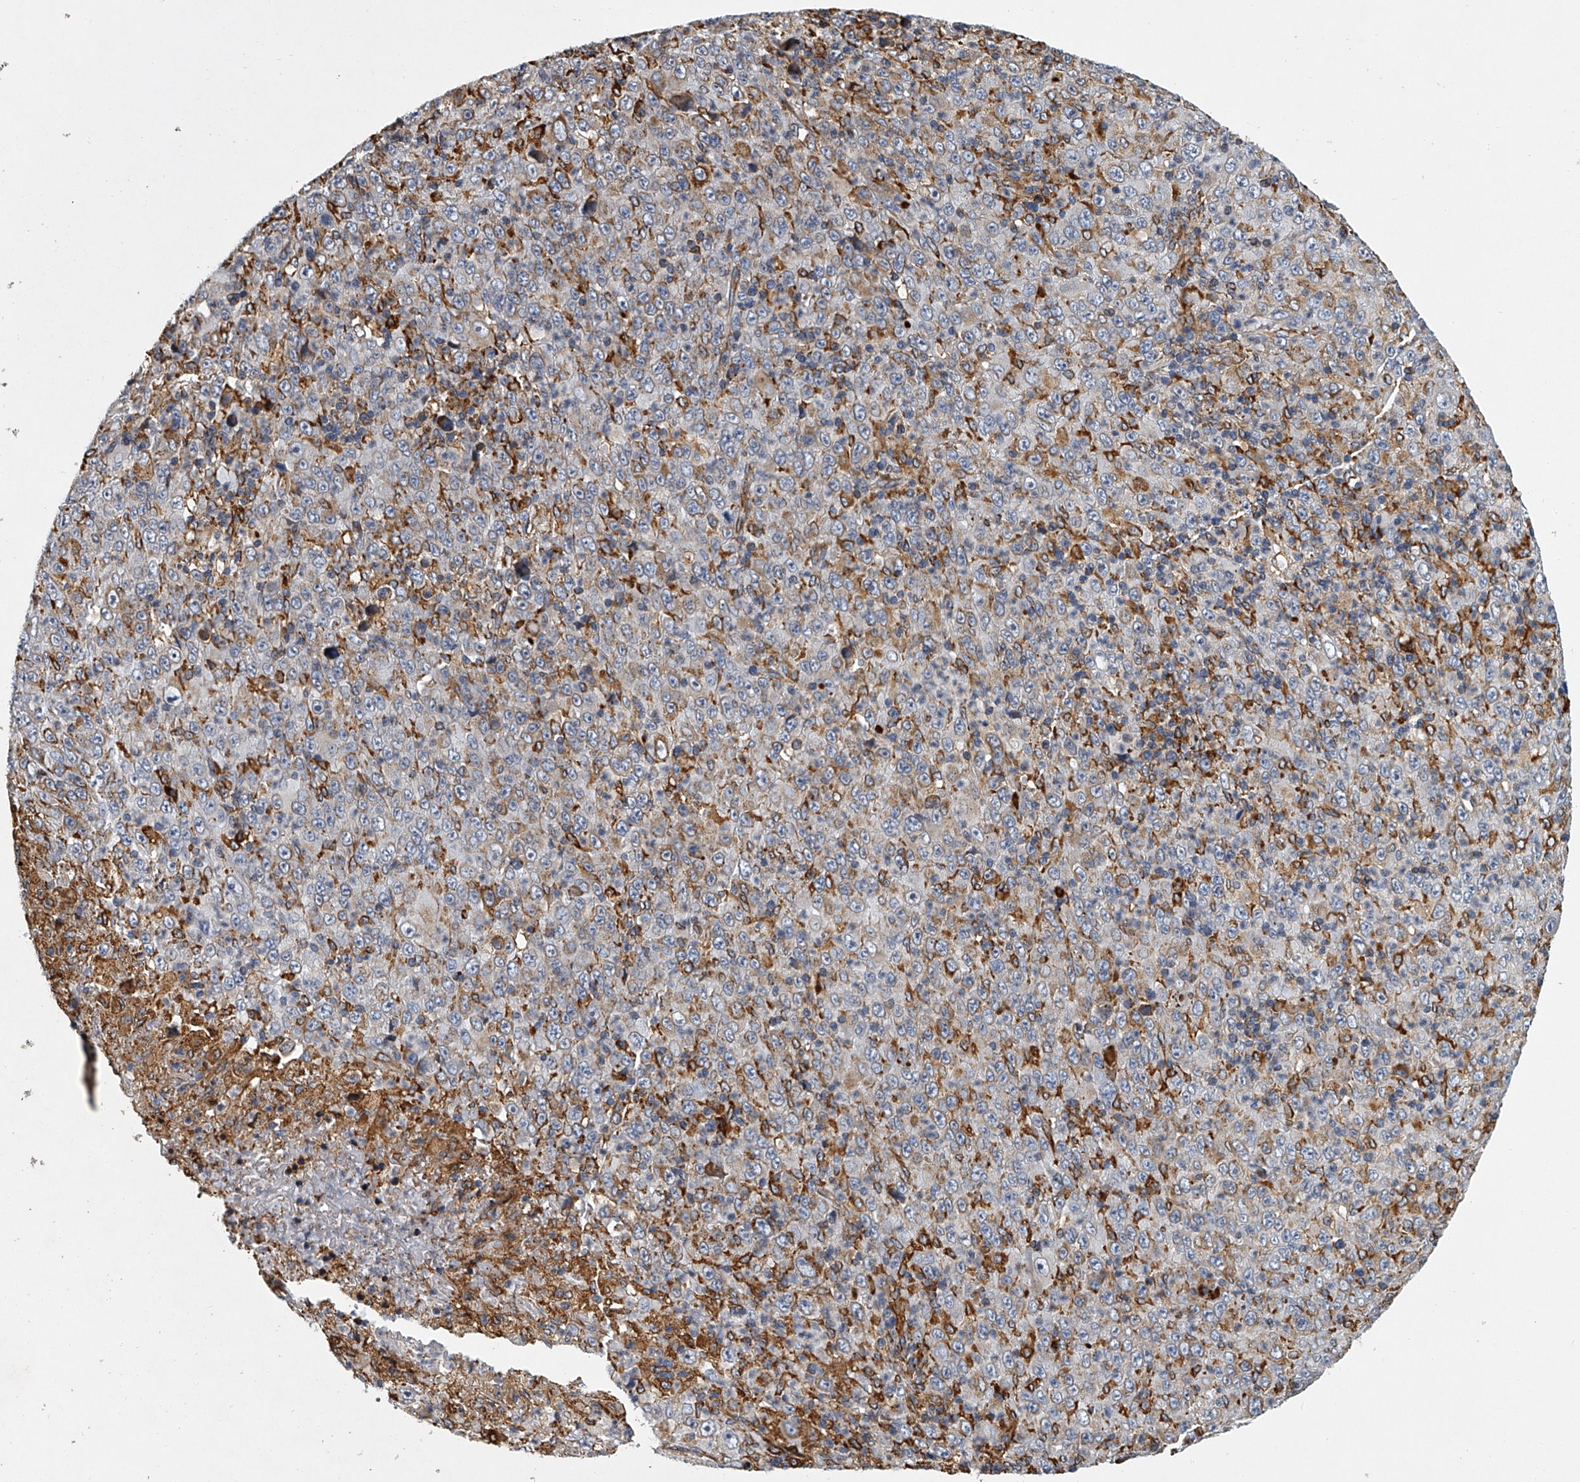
{"staining": {"intensity": "moderate", "quantity": "<25%", "location": "cytoplasmic/membranous"}, "tissue": "melanoma", "cell_type": "Tumor cells", "image_type": "cancer", "snomed": [{"axis": "morphology", "description": "Malignant melanoma, Metastatic site"}, {"axis": "topography", "description": "Skin"}], "caption": "Immunohistochemical staining of human malignant melanoma (metastatic site) exhibits low levels of moderate cytoplasmic/membranous expression in about <25% of tumor cells. The staining was performed using DAB, with brown indicating positive protein expression. Nuclei are stained blue with hematoxylin.", "gene": "TMEM63C", "patient": {"sex": "female", "age": 56}}